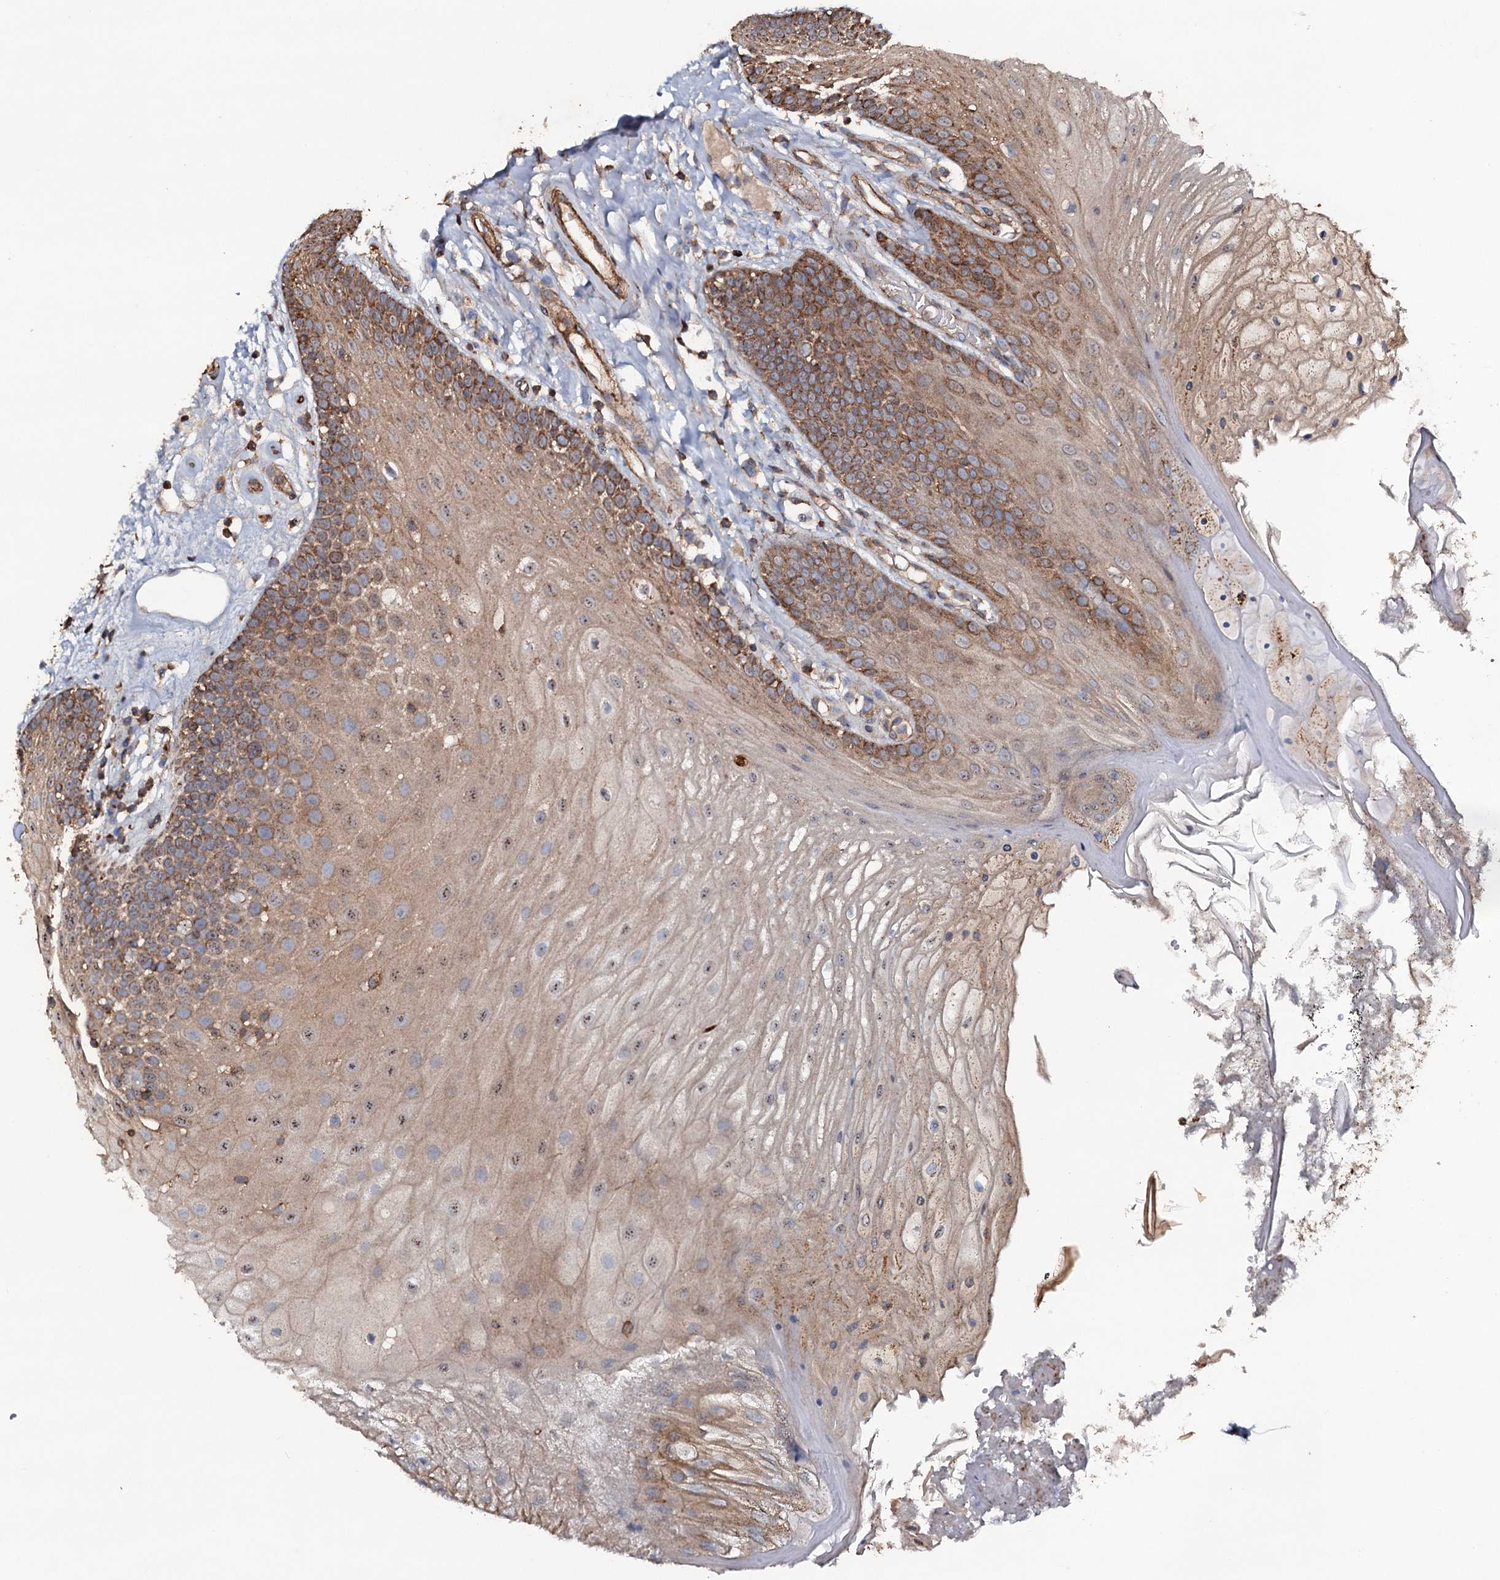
{"staining": {"intensity": "moderate", "quantity": "25%-75%", "location": "cytoplasmic/membranous"}, "tissue": "oral mucosa", "cell_type": "Squamous epithelial cells", "image_type": "normal", "snomed": [{"axis": "morphology", "description": "Normal tissue, NOS"}, {"axis": "topography", "description": "Oral tissue"}], "caption": "Brown immunohistochemical staining in unremarkable oral mucosa exhibits moderate cytoplasmic/membranous expression in about 25%-75% of squamous epithelial cells.", "gene": "VWA8", "patient": {"sex": "female", "age": 80}}